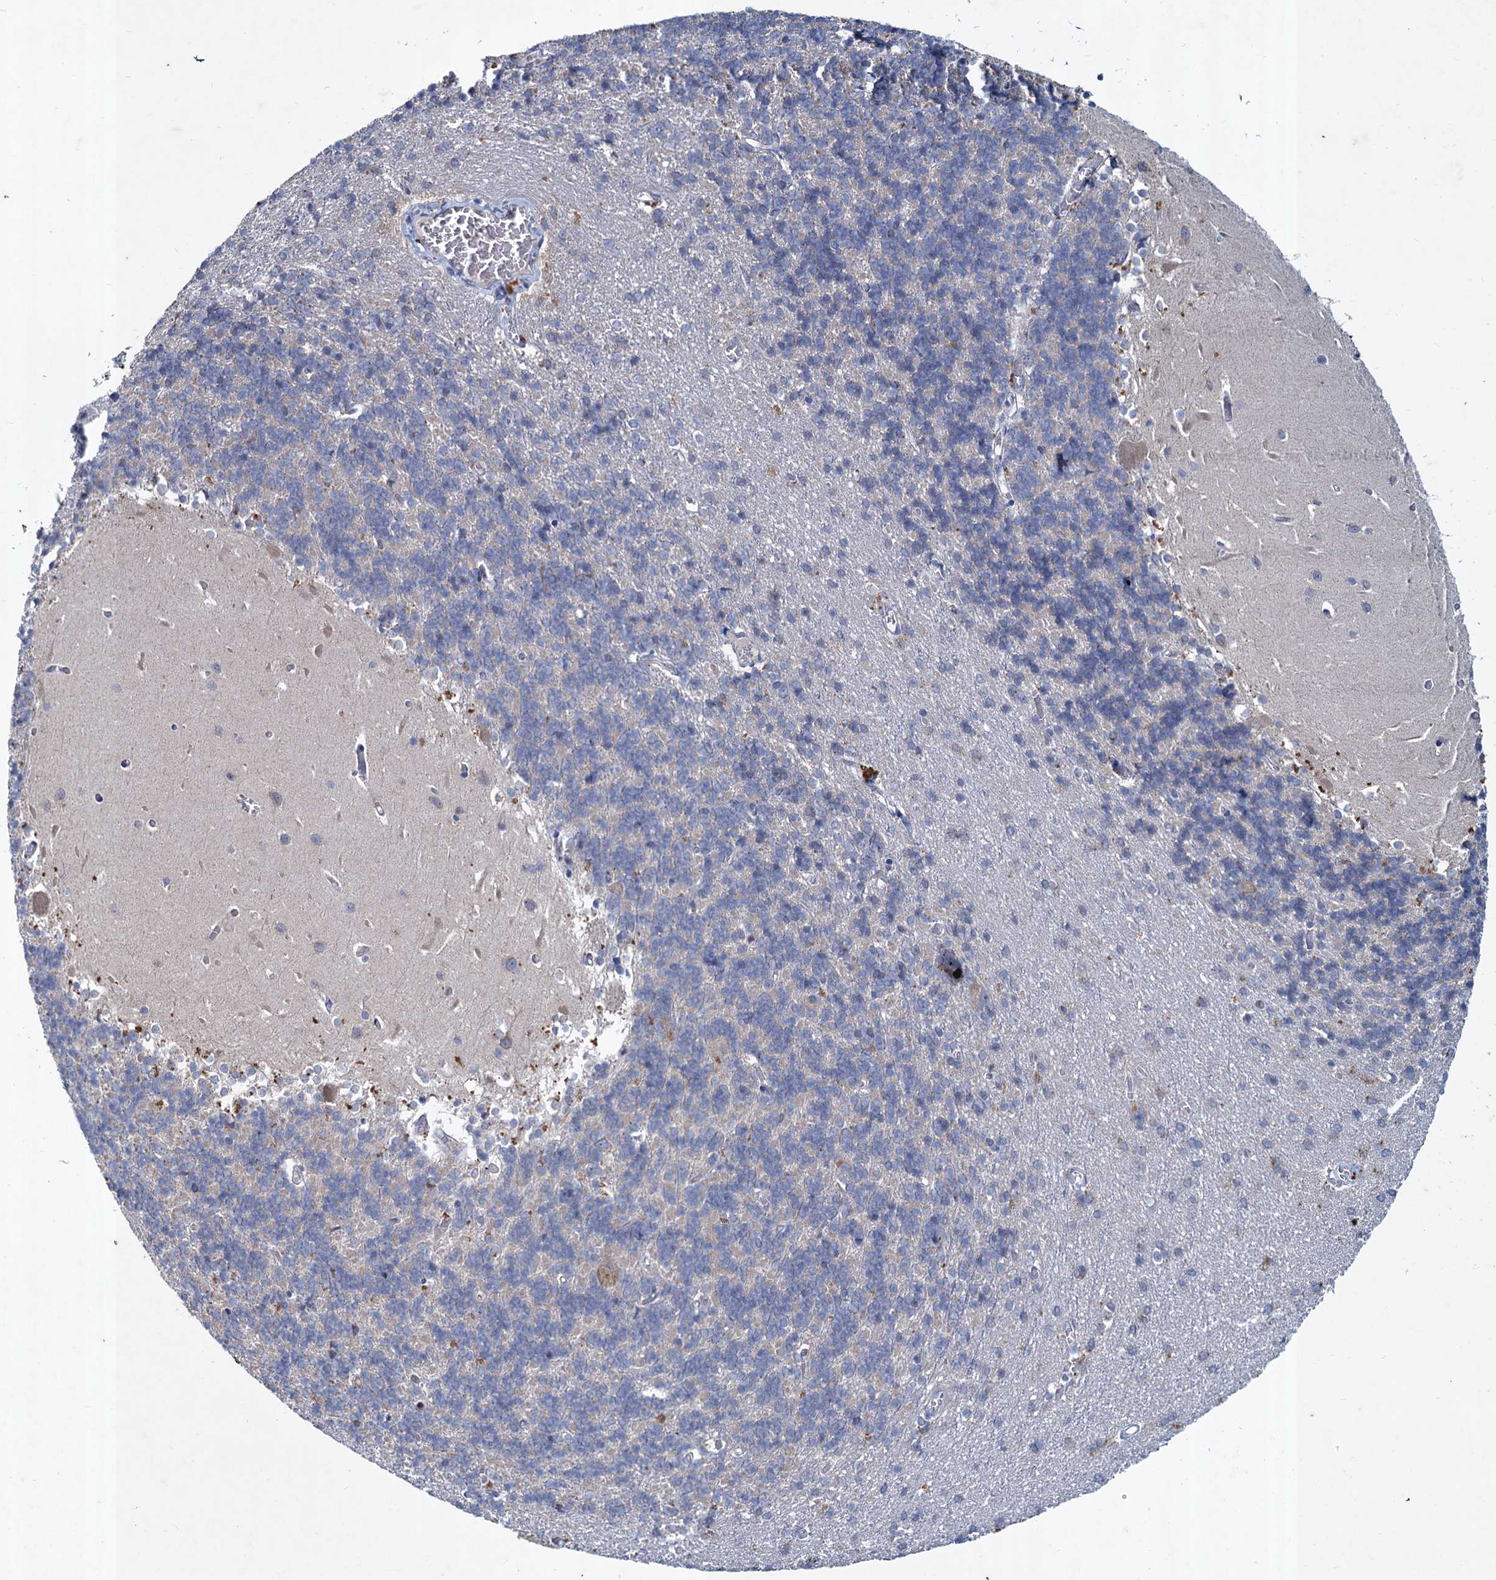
{"staining": {"intensity": "negative", "quantity": "none", "location": "none"}, "tissue": "cerebellum", "cell_type": "Cells in granular layer", "image_type": "normal", "snomed": [{"axis": "morphology", "description": "Normal tissue, NOS"}, {"axis": "topography", "description": "Cerebellum"}], "caption": "This is an IHC image of benign human cerebellum. There is no positivity in cells in granular layer.", "gene": "TMX2", "patient": {"sex": "male", "age": 37}}